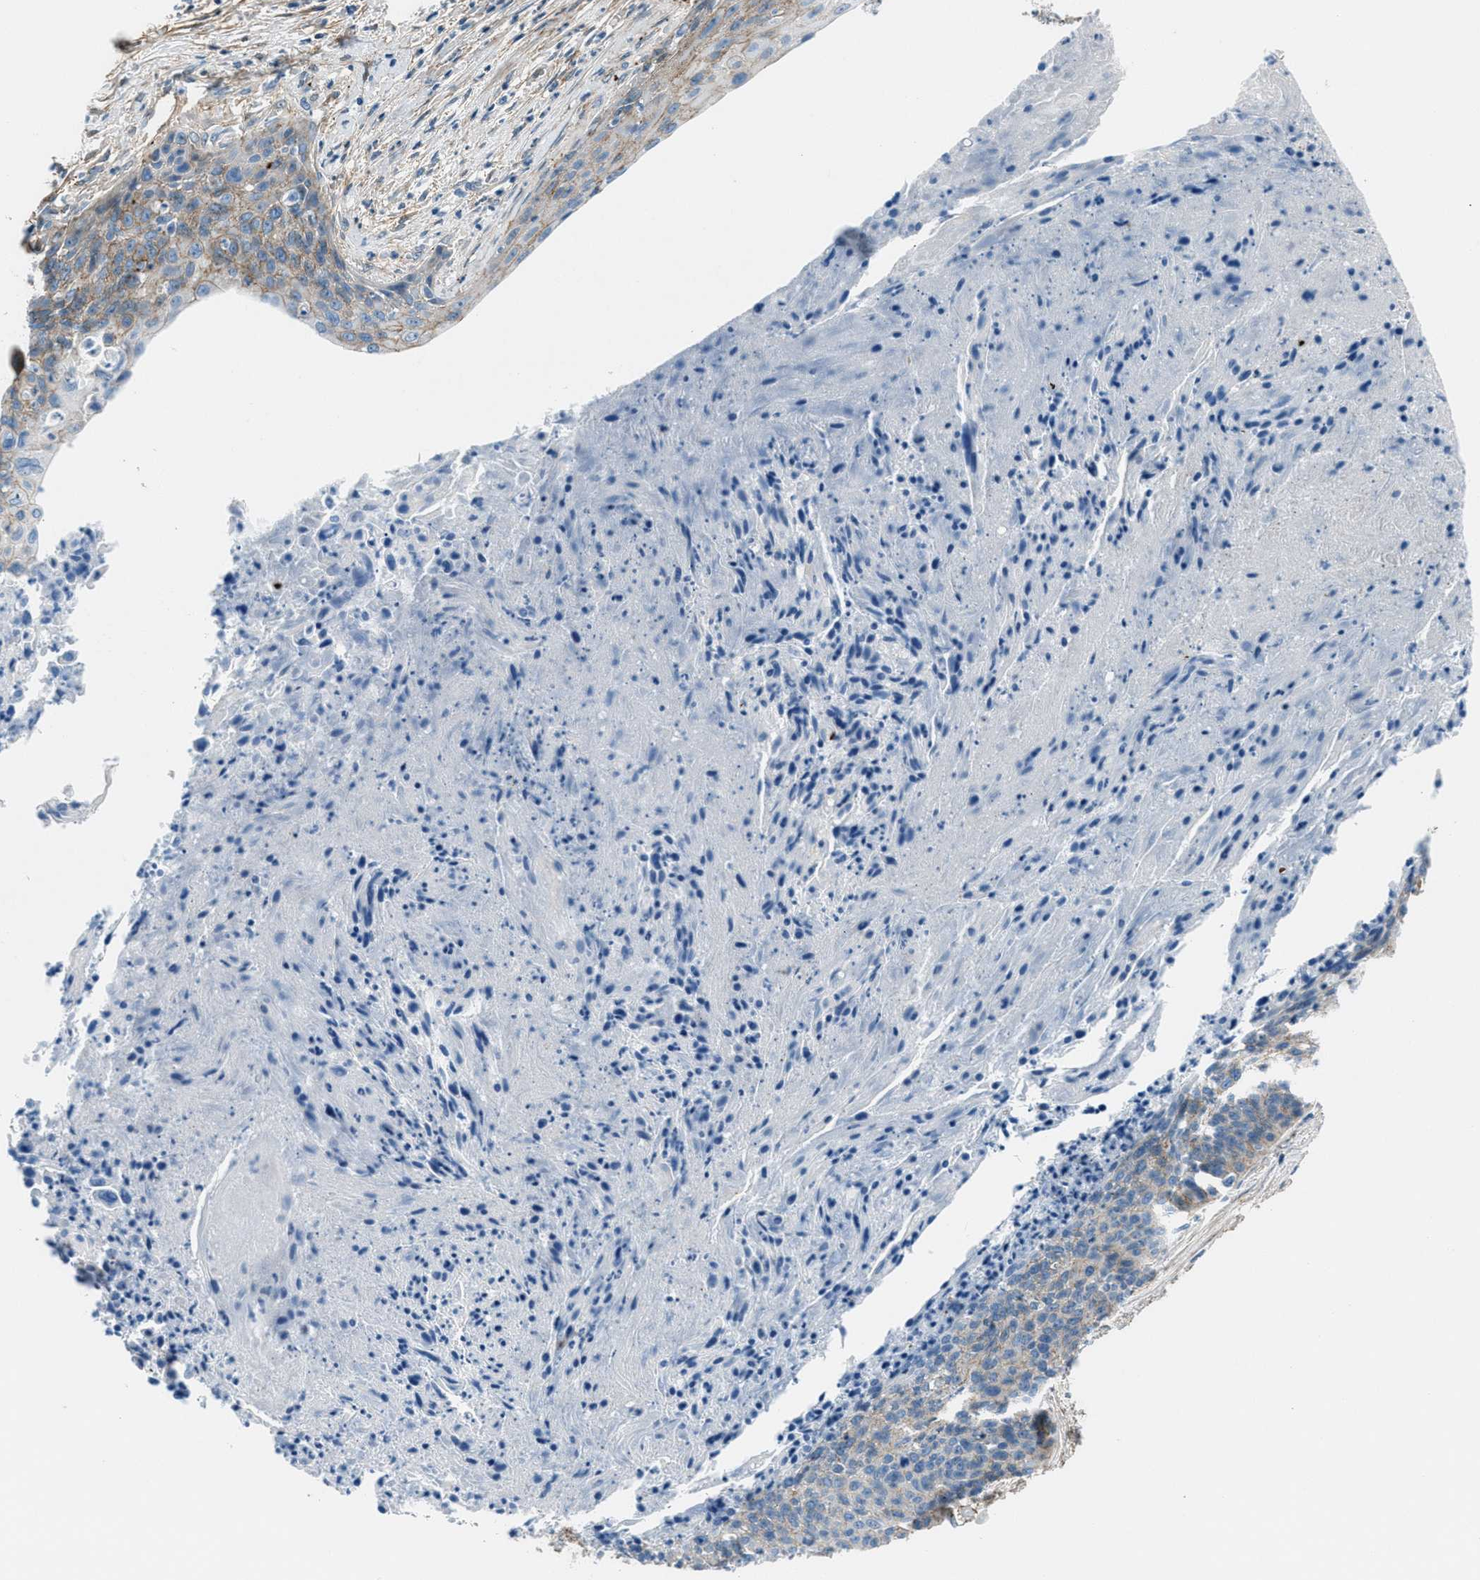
{"staining": {"intensity": "moderate", "quantity": ">75%", "location": "cytoplasmic/membranous"}, "tissue": "cervical cancer", "cell_type": "Tumor cells", "image_type": "cancer", "snomed": [{"axis": "morphology", "description": "Squamous cell carcinoma, NOS"}, {"axis": "topography", "description": "Cervix"}], "caption": "The photomicrograph shows a brown stain indicating the presence of a protein in the cytoplasmic/membranous of tumor cells in cervical squamous cell carcinoma. (brown staining indicates protein expression, while blue staining denotes nuclei).", "gene": "FBN1", "patient": {"sex": "female", "age": 55}}